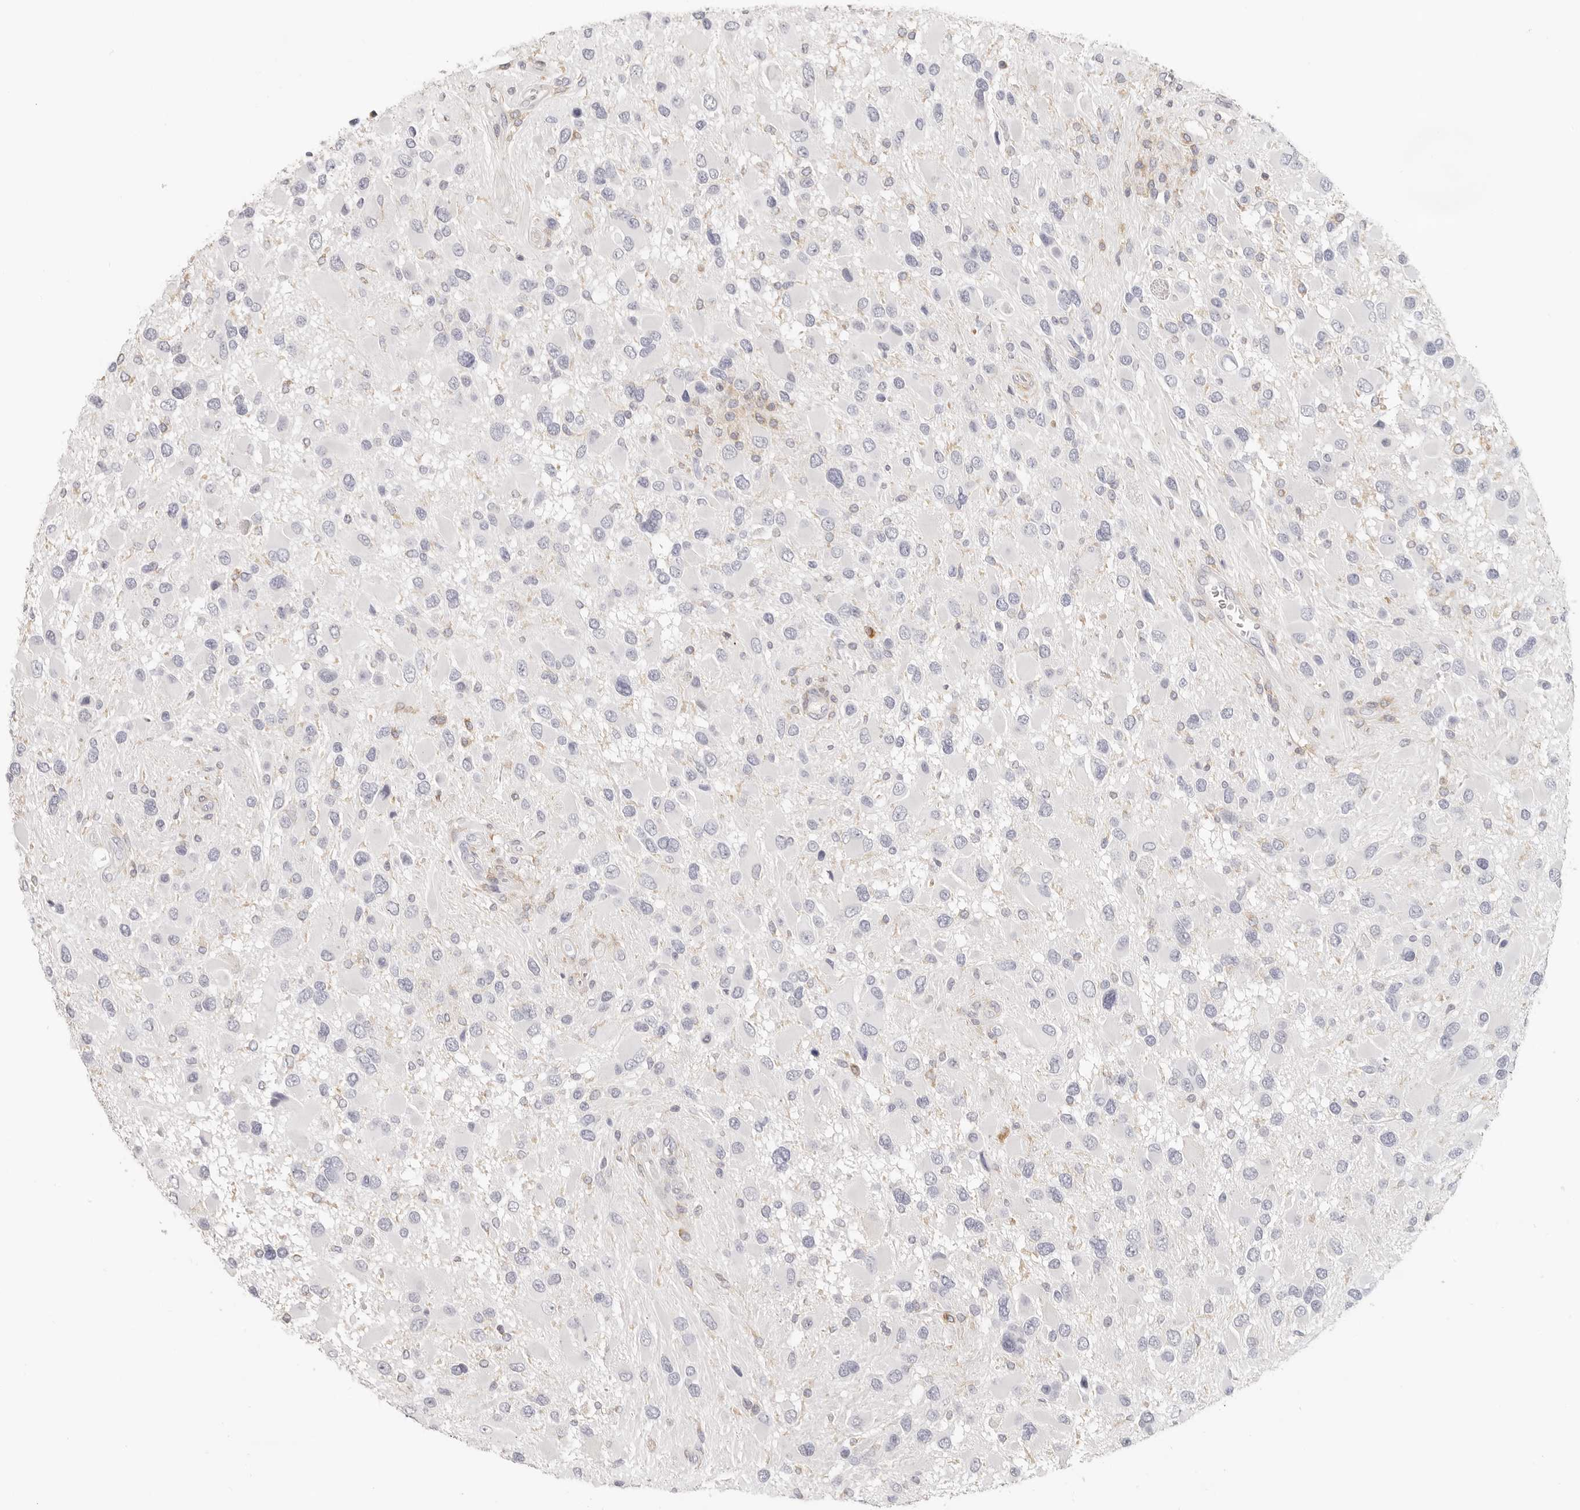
{"staining": {"intensity": "negative", "quantity": "none", "location": "none"}, "tissue": "glioma", "cell_type": "Tumor cells", "image_type": "cancer", "snomed": [{"axis": "morphology", "description": "Glioma, malignant, High grade"}, {"axis": "topography", "description": "Brain"}], "caption": "High magnification brightfield microscopy of glioma stained with DAB (brown) and counterstained with hematoxylin (blue): tumor cells show no significant staining. Nuclei are stained in blue.", "gene": "ANXA9", "patient": {"sex": "male", "age": 53}}